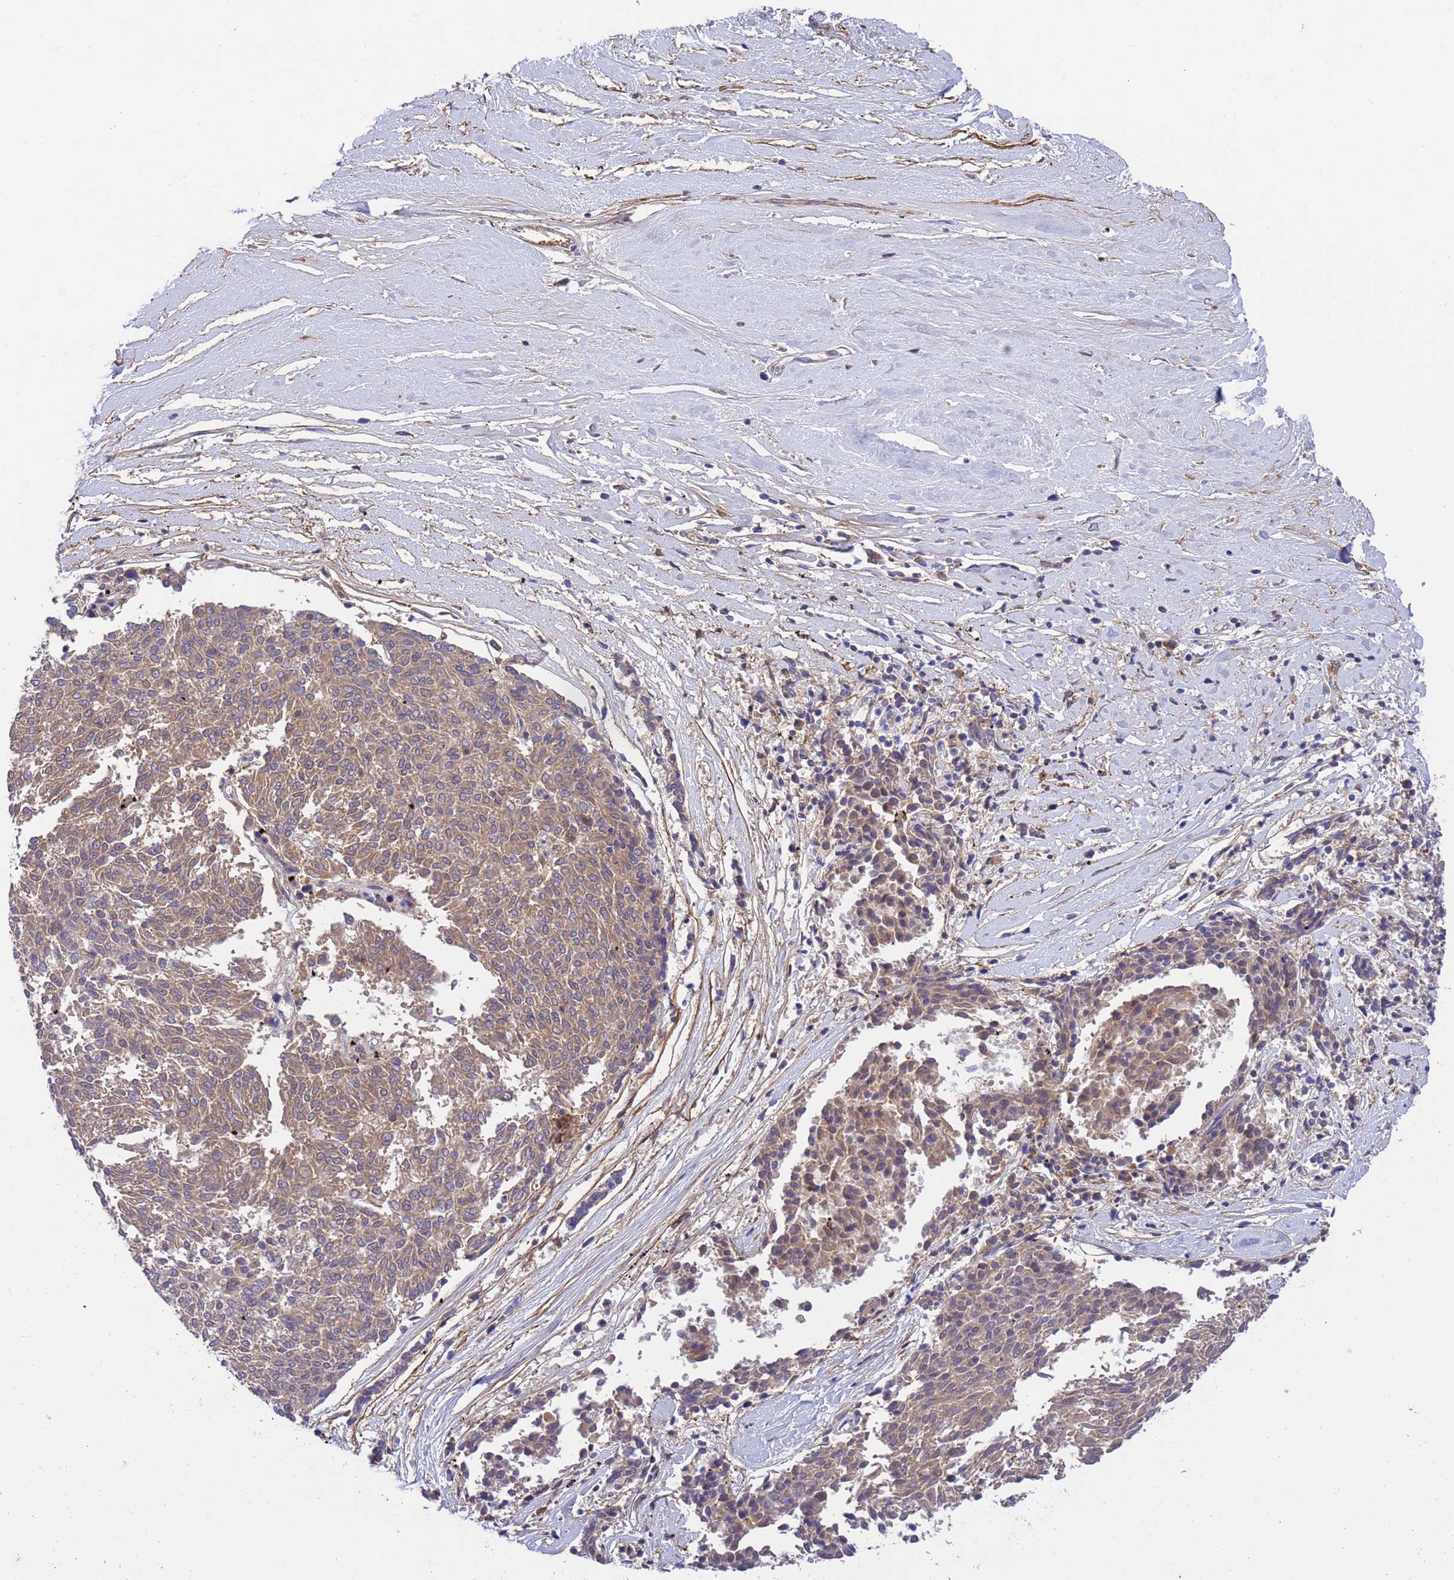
{"staining": {"intensity": "weak", "quantity": ">75%", "location": "cytoplasmic/membranous"}, "tissue": "melanoma", "cell_type": "Tumor cells", "image_type": "cancer", "snomed": [{"axis": "morphology", "description": "Malignant melanoma, NOS"}, {"axis": "topography", "description": "Skin"}], "caption": "This micrograph exhibits malignant melanoma stained with immunohistochemistry (IHC) to label a protein in brown. The cytoplasmic/membranous of tumor cells show weak positivity for the protein. Nuclei are counter-stained blue.", "gene": "FOXRED1", "patient": {"sex": "female", "age": 72}}